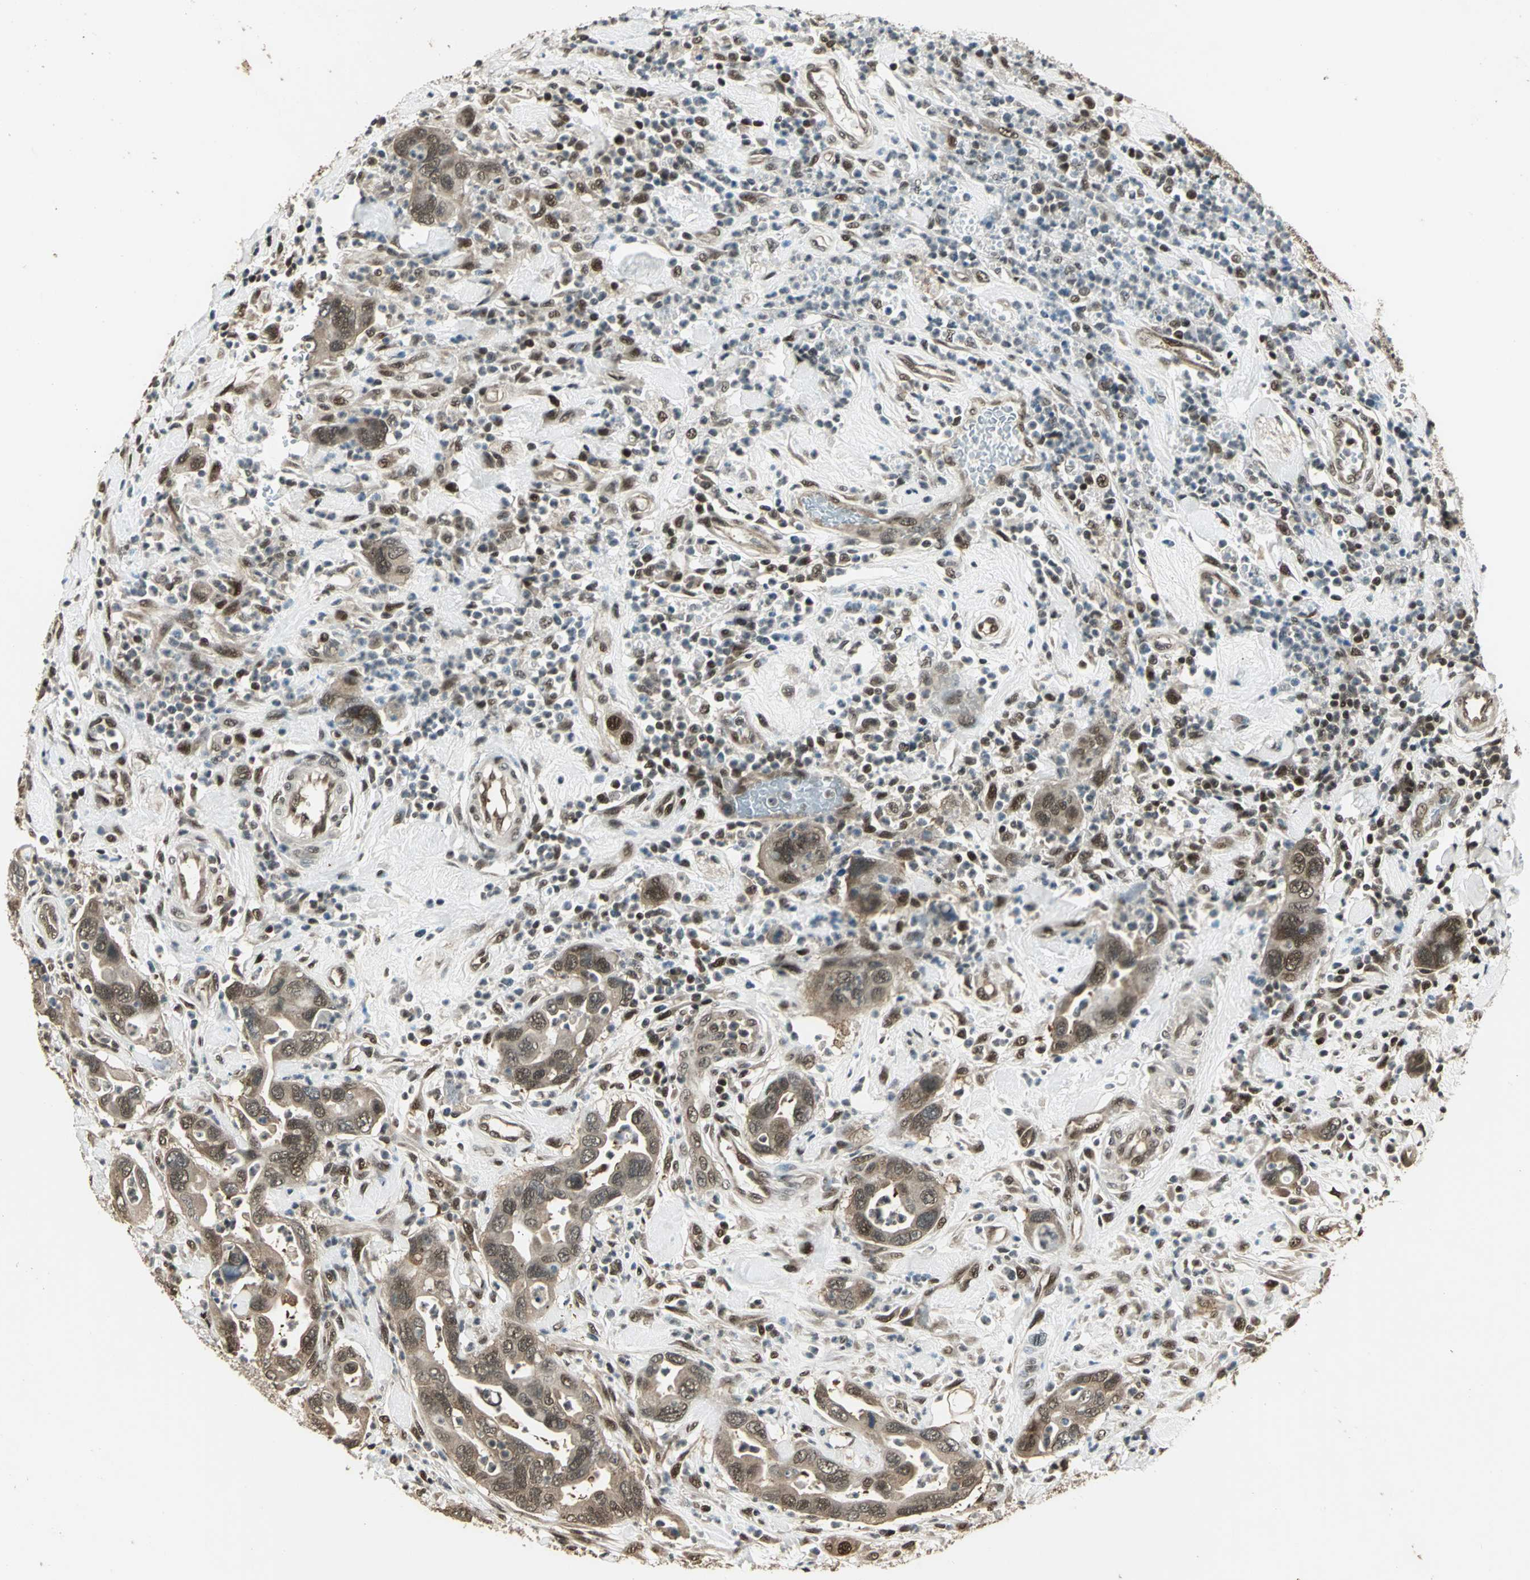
{"staining": {"intensity": "weak", "quantity": ">75%", "location": "cytoplasmic/membranous,nuclear"}, "tissue": "pancreatic cancer", "cell_type": "Tumor cells", "image_type": "cancer", "snomed": [{"axis": "morphology", "description": "Adenocarcinoma, NOS"}, {"axis": "topography", "description": "Pancreas"}], "caption": "Immunohistochemical staining of pancreatic cancer (adenocarcinoma) reveals low levels of weak cytoplasmic/membranous and nuclear protein expression in approximately >75% of tumor cells.", "gene": "PSMC3", "patient": {"sex": "female", "age": 71}}